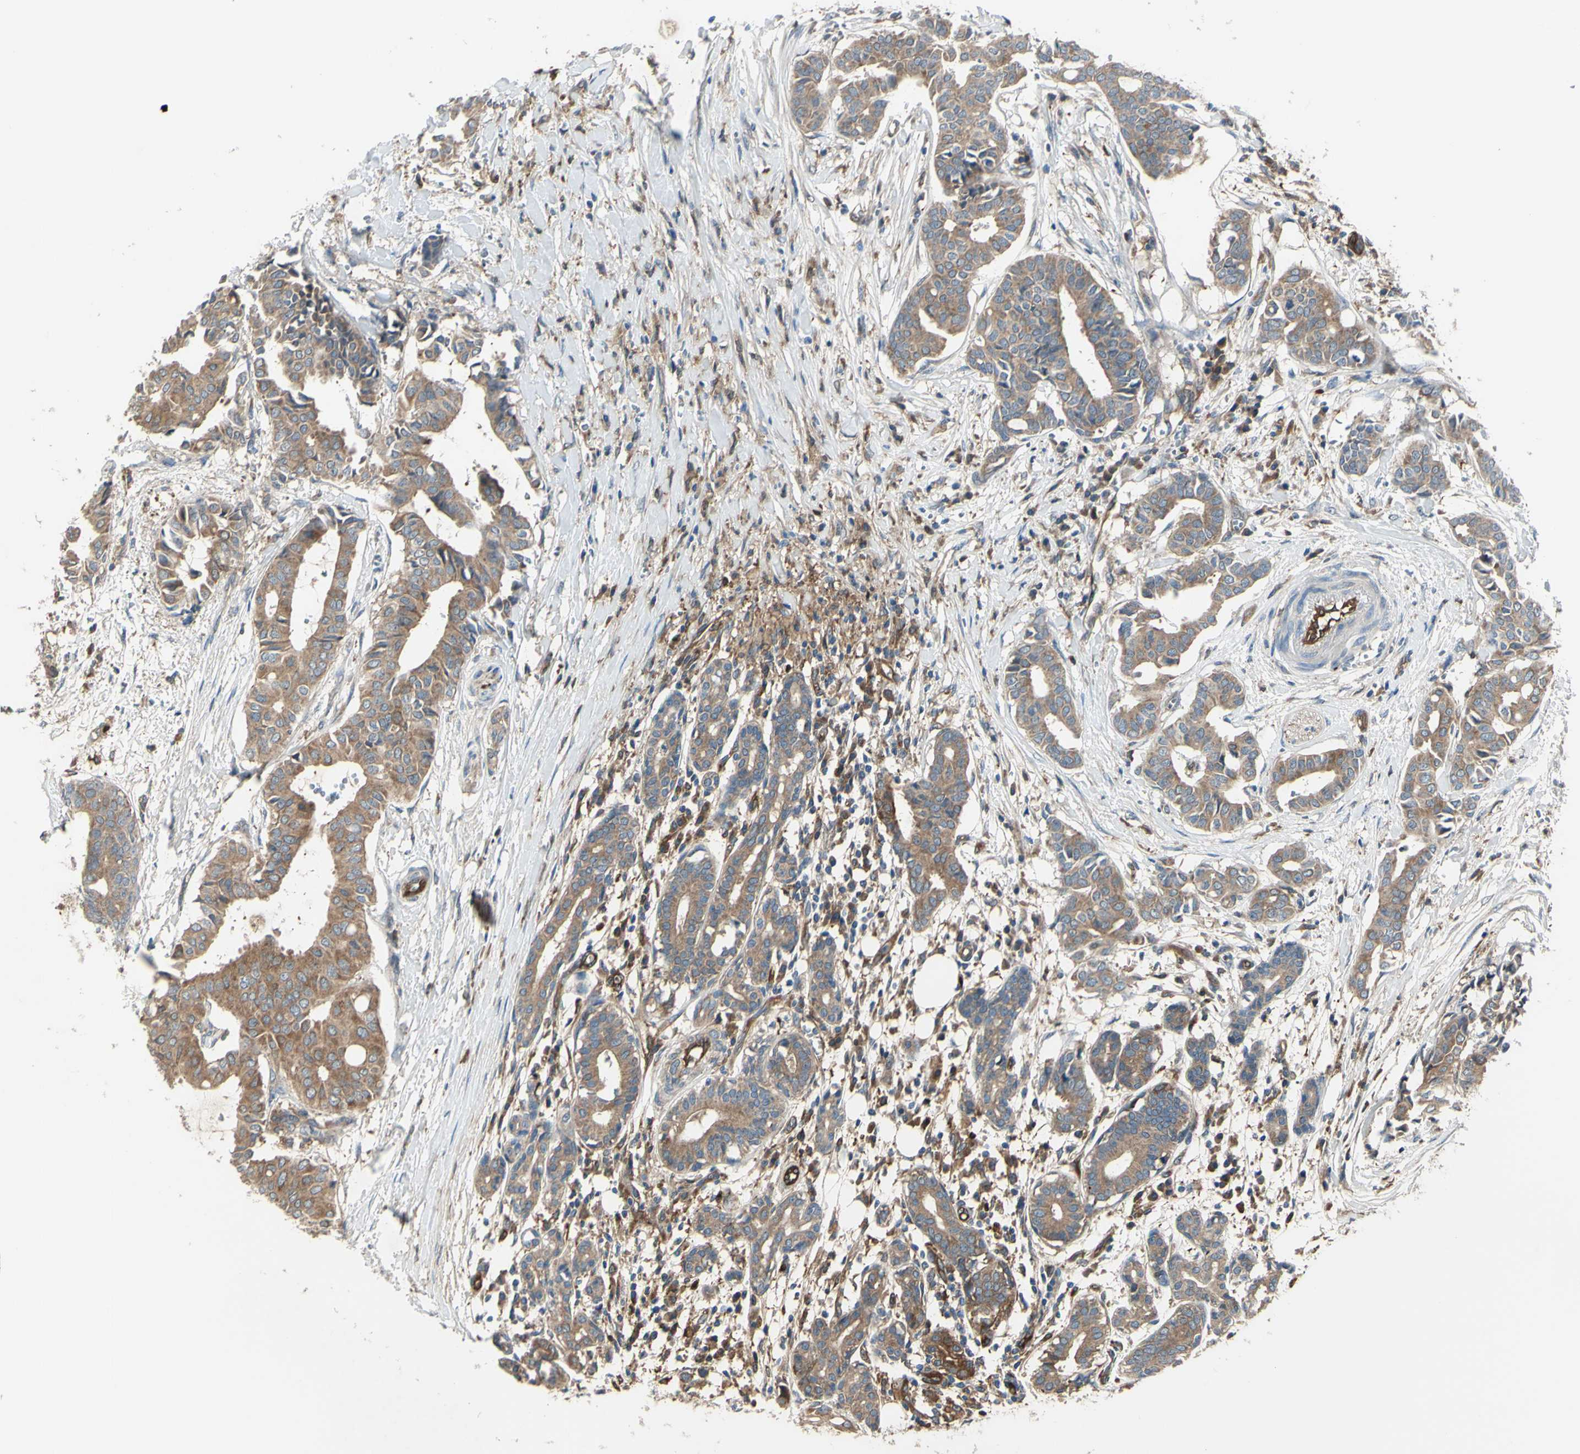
{"staining": {"intensity": "moderate", "quantity": ">75%", "location": "cytoplasmic/membranous"}, "tissue": "head and neck cancer", "cell_type": "Tumor cells", "image_type": "cancer", "snomed": [{"axis": "morphology", "description": "Adenocarcinoma, NOS"}, {"axis": "topography", "description": "Salivary gland"}, {"axis": "topography", "description": "Head-Neck"}], "caption": "Immunohistochemical staining of human head and neck cancer (adenocarcinoma) reveals medium levels of moderate cytoplasmic/membranous staining in approximately >75% of tumor cells.", "gene": "IGSF9B", "patient": {"sex": "female", "age": 59}}